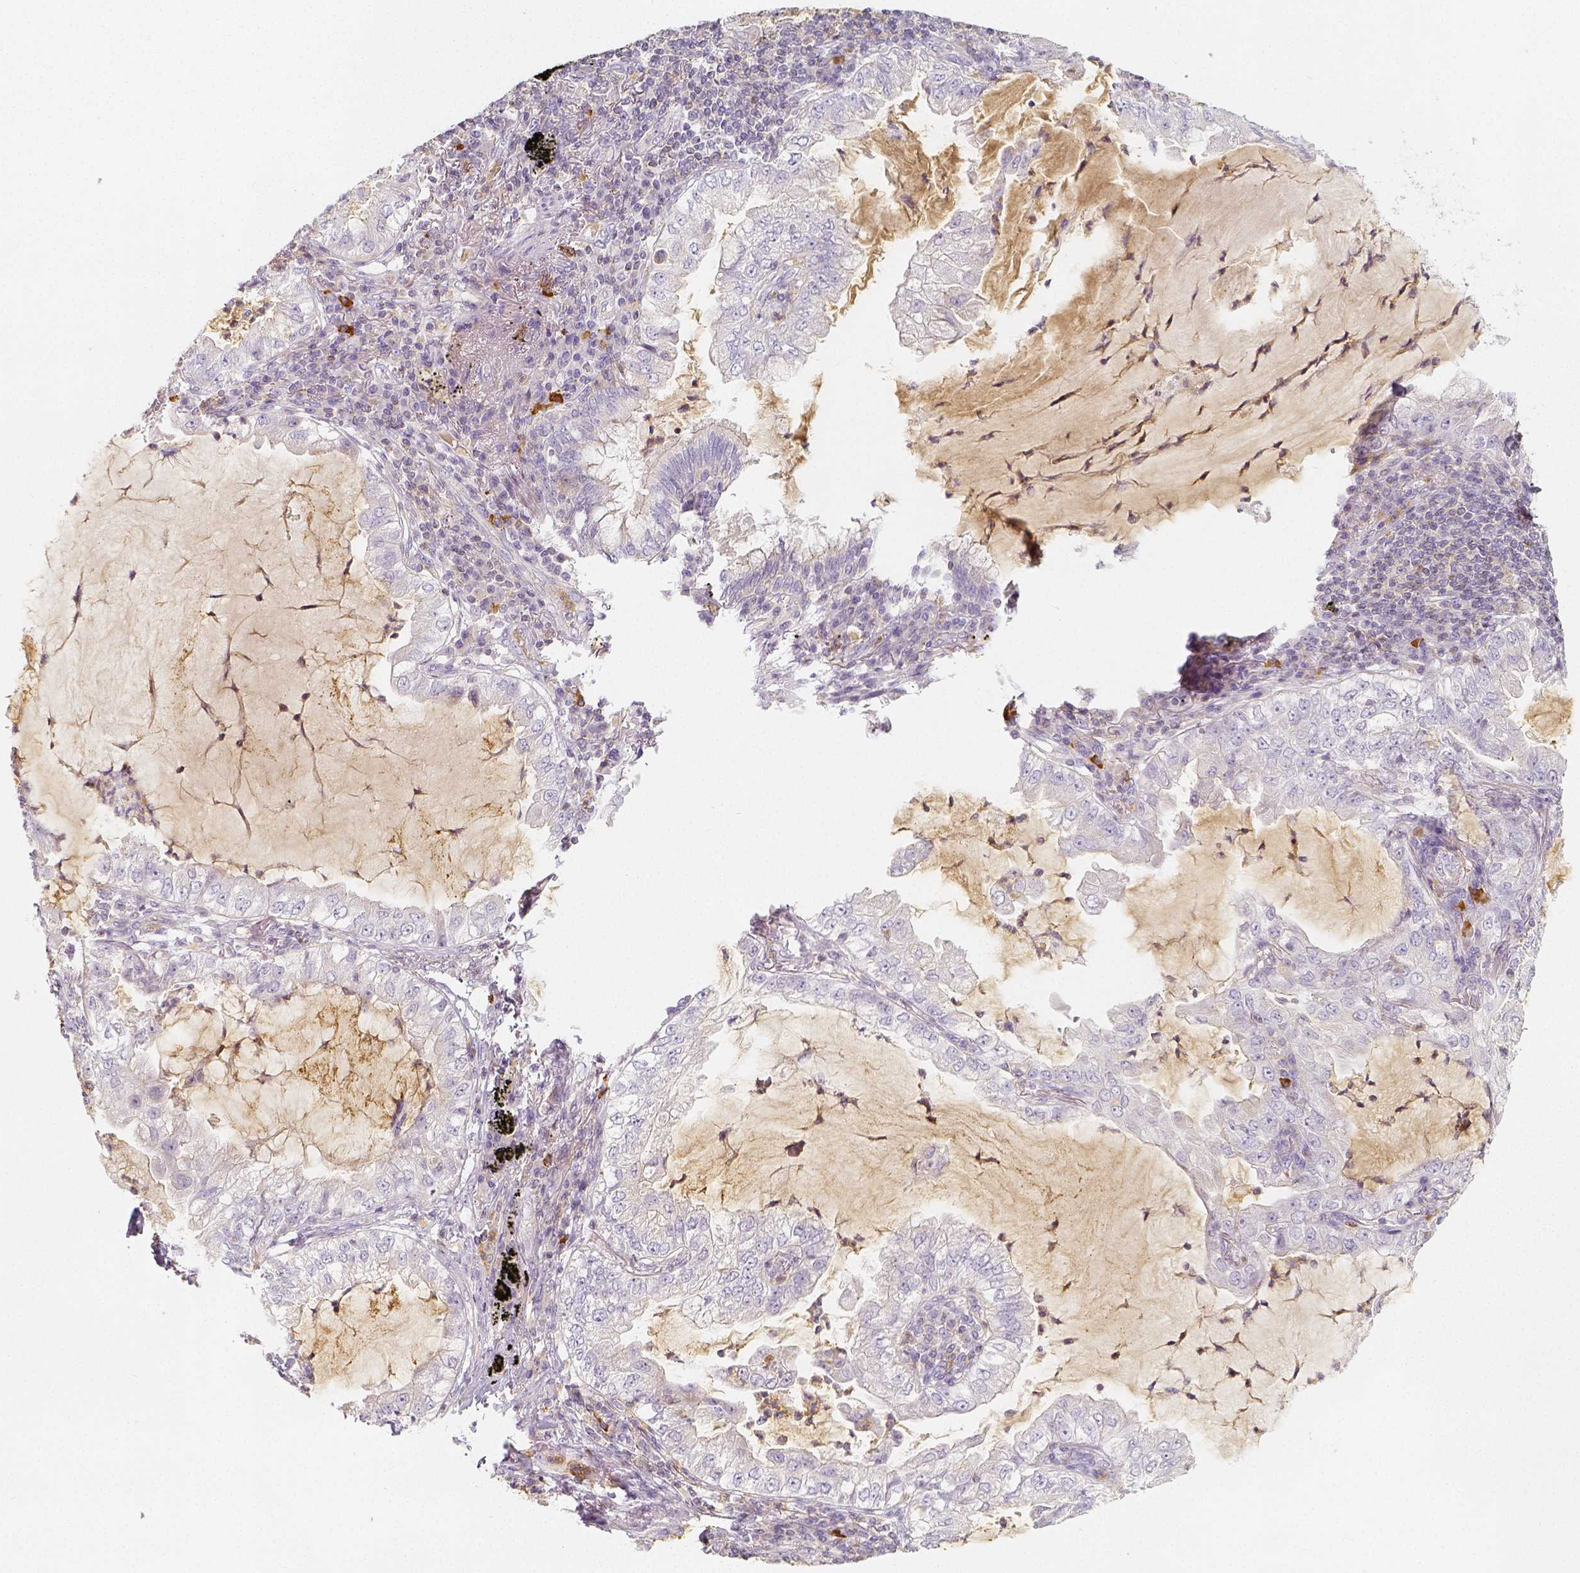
{"staining": {"intensity": "negative", "quantity": "none", "location": "none"}, "tissue": "lung cancer", "cell_type": "Tumor cells", "image_type": "cancer", "snomed": [{"axis": "morphology", "description": "Adenocarcinoma, NOS"}, {"axis": "topography", "description": "Lung"}], "caption": "IHC of human lung cancer displays no staining in tumor cells.", "gene": "PTPRJ", "patient": {"sex": "female", "age": 73}}